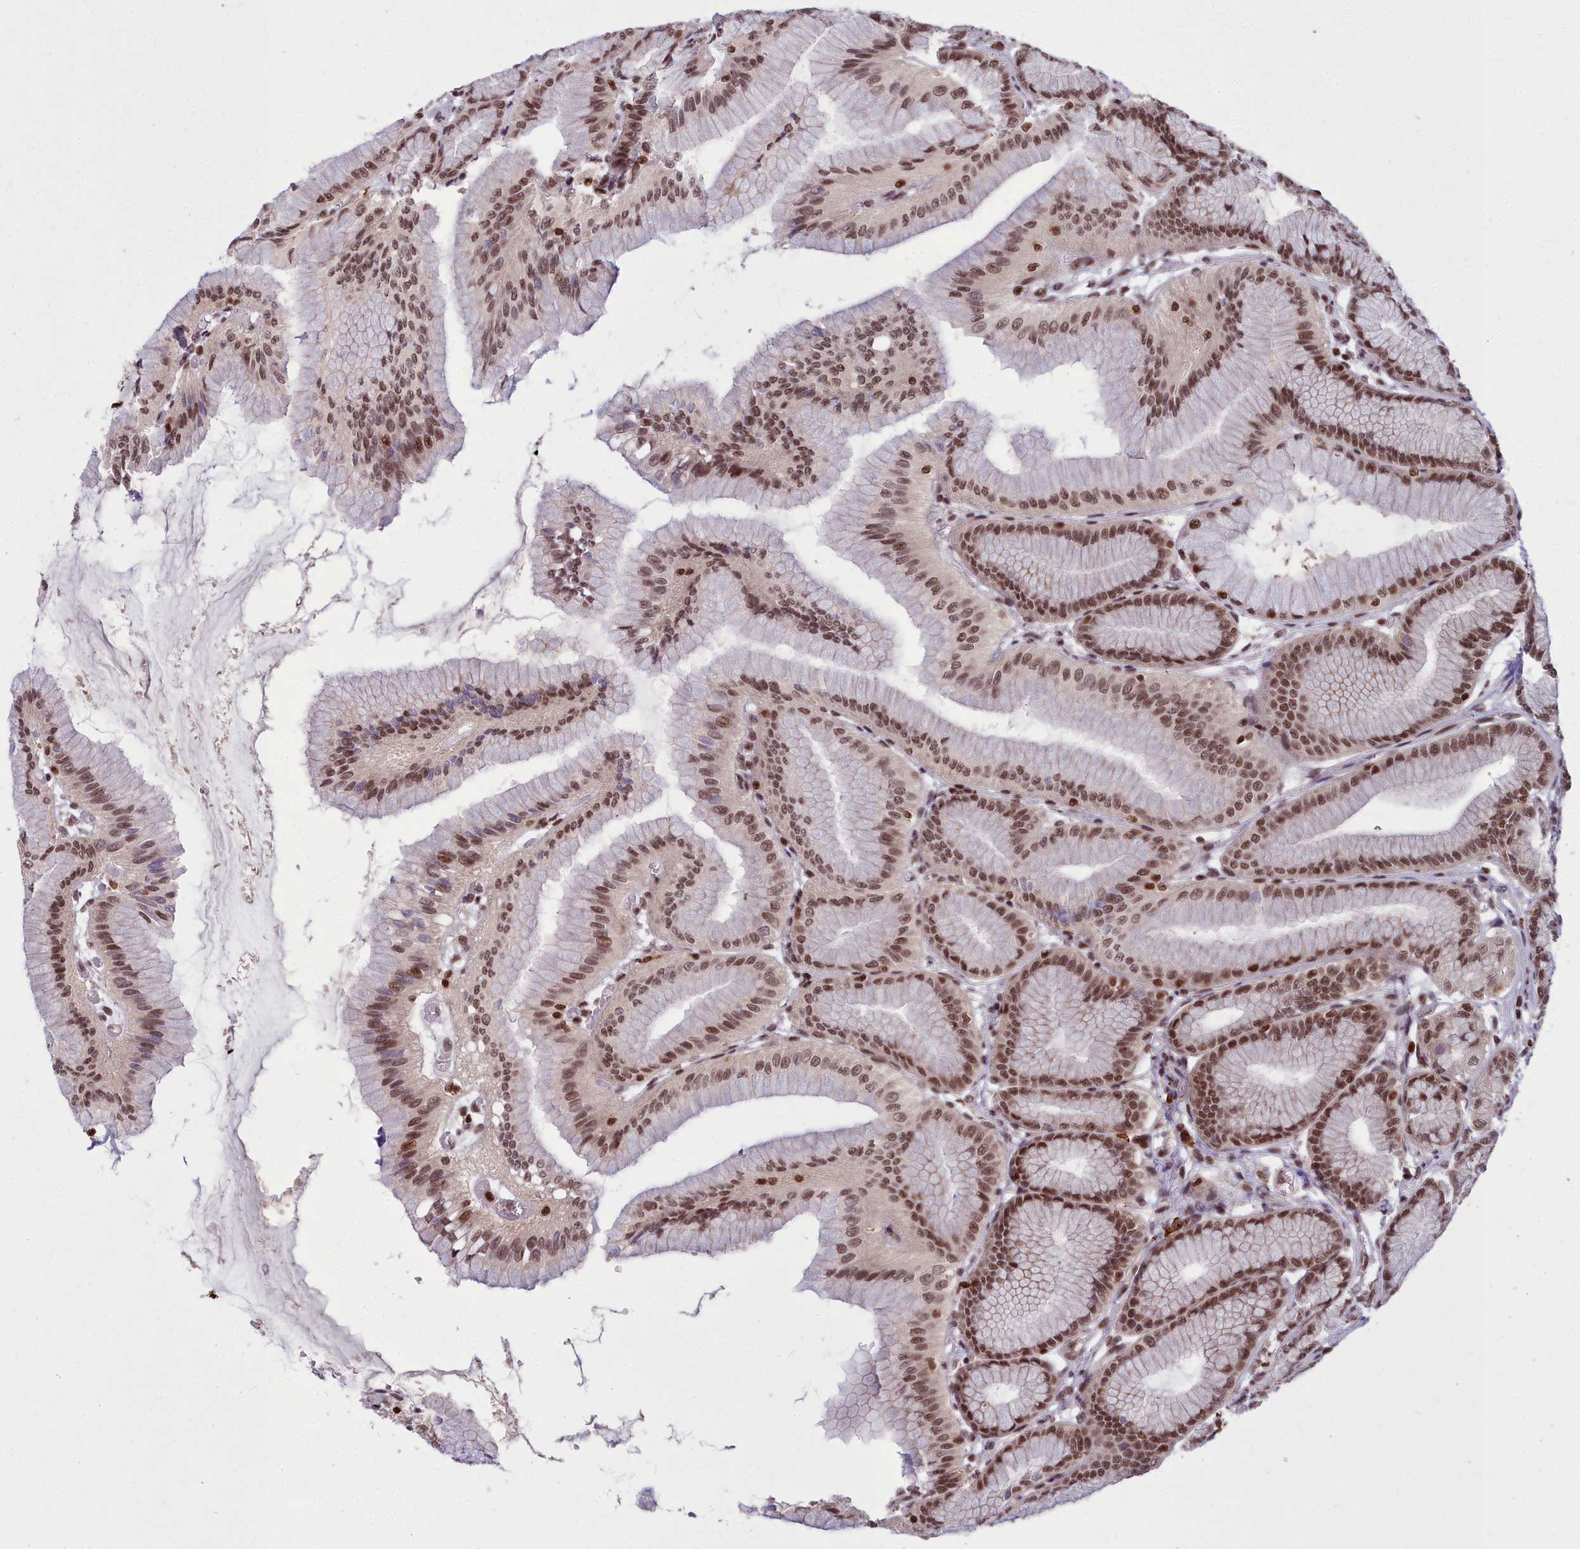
{"staining": {"intensity": "strong", "quantity": ">75%", "location": "nuclear"}, "tissue": "stomach", "cell_type": "Glandular cells", "image_type": "normal", "snomed": [{"axis": "morphology", "description": "Normal tissue, NOS"}, {"axis": "morphology", "description": "Adenocarcinoma, NOS"}, {"axis": "morphology", "description": "Adenocarcinoma, High grade"}, {"axis": "topography", "description": "Stomach, upper"}, {"axis": "topography", "description": "Stomach"}], "caption": "Unremarkable stomach was stained to show a protein in brown. There is high levels of strong nuclear expression in approximately >75% of glandular cells. Nuclei are stained in blue.", "gene": "GMEB1", "patient": {"sex": "female", "age": 65}}